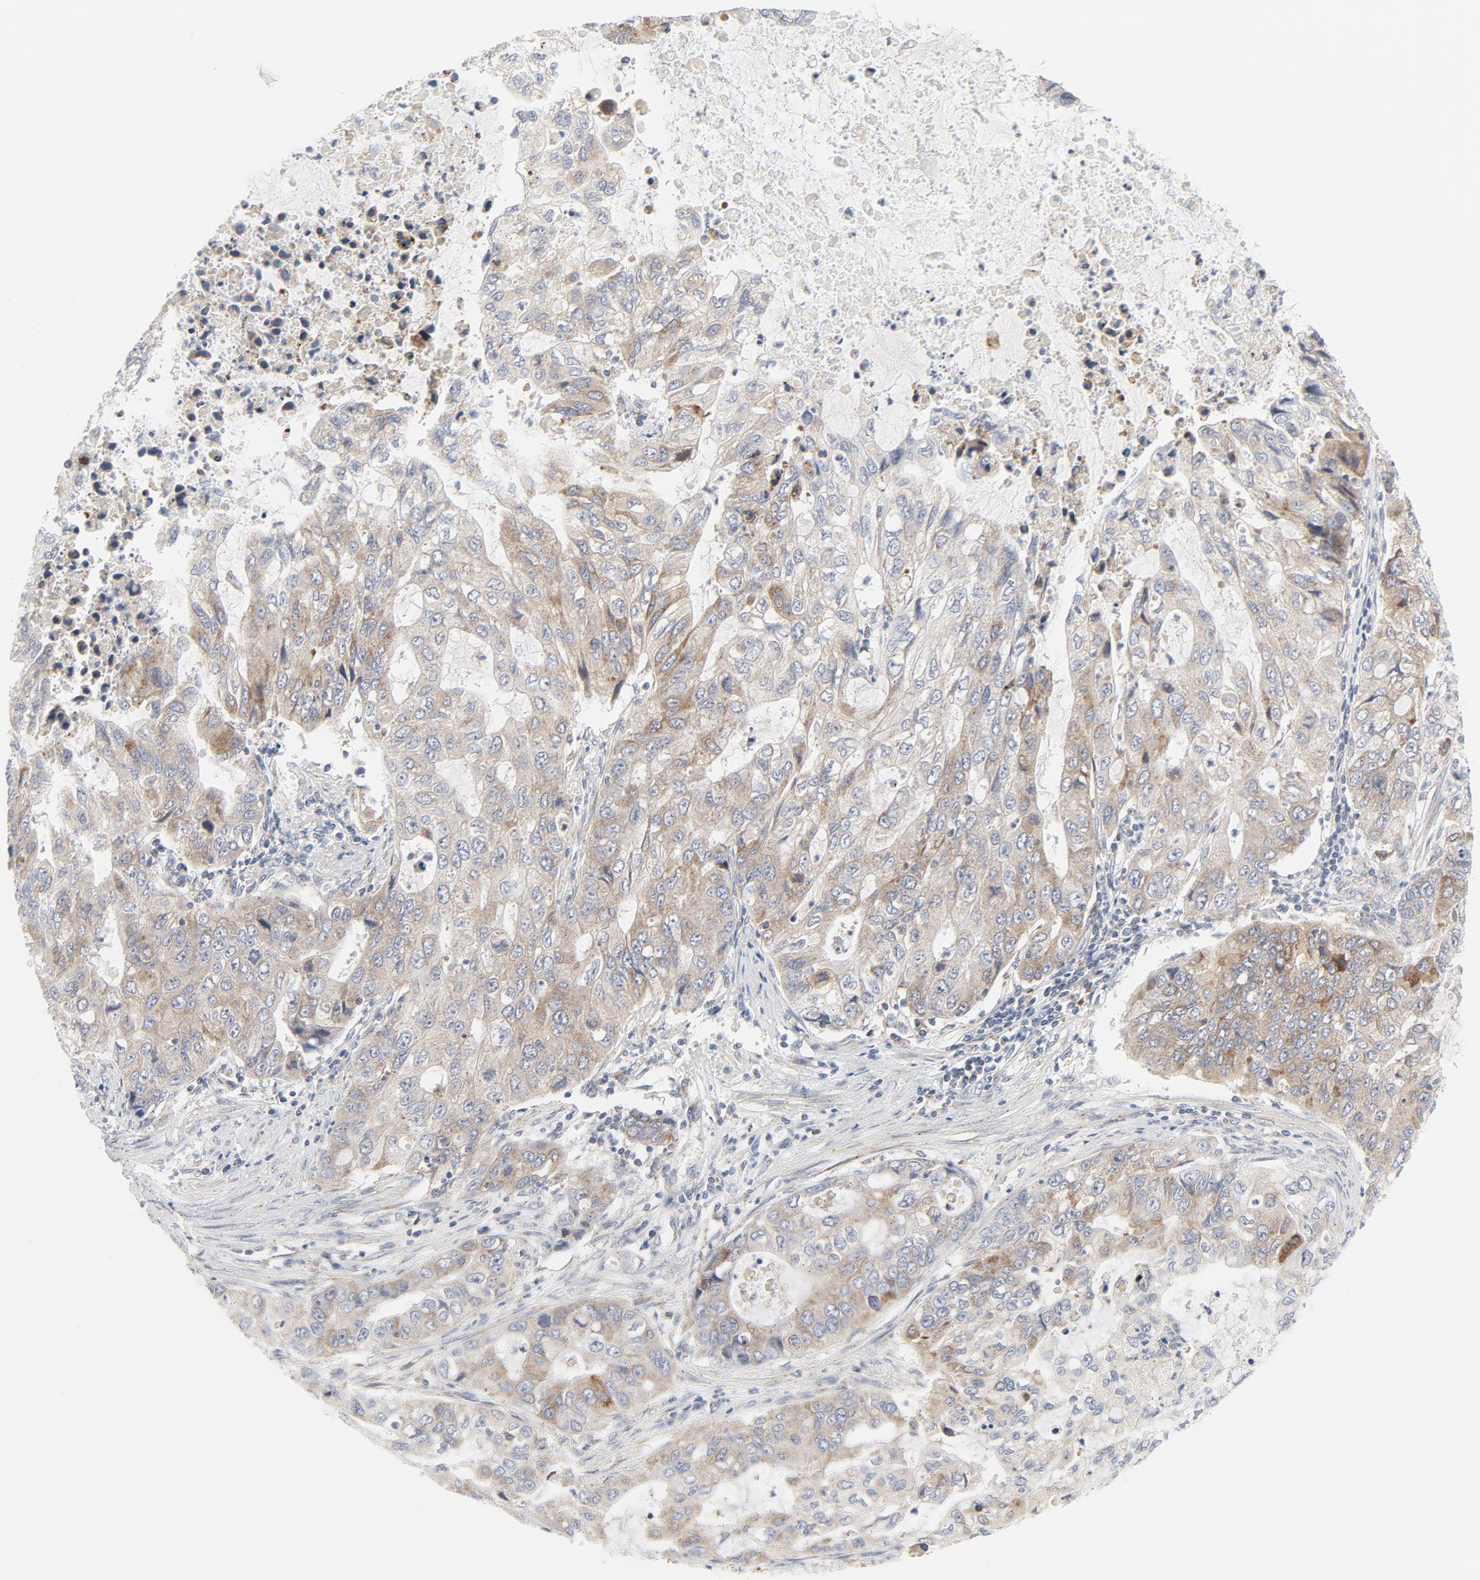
{"staining": {"intensity": "weak", "quantity": ">75%", "location": "cytoplasmic/membranous"}, "tissue": "stomach cancer", "cell_type": "Tumor cells", "image_type": "cancer", "snomed": [{"axis": "morphology", "description": "Adenocarcinoma, NOS"}, {"axis": "topography", "description": "Stomach, upper"}], "caption": "A brown stain highlights weak cytoplasmic/membranous expression of a protein in stomach cancer tumor cells. The protein of interest is shown in brown color, while the nuclei are stained blue.", "gene": "LRP6", "patient": {"sex": "female", "age": 52}}